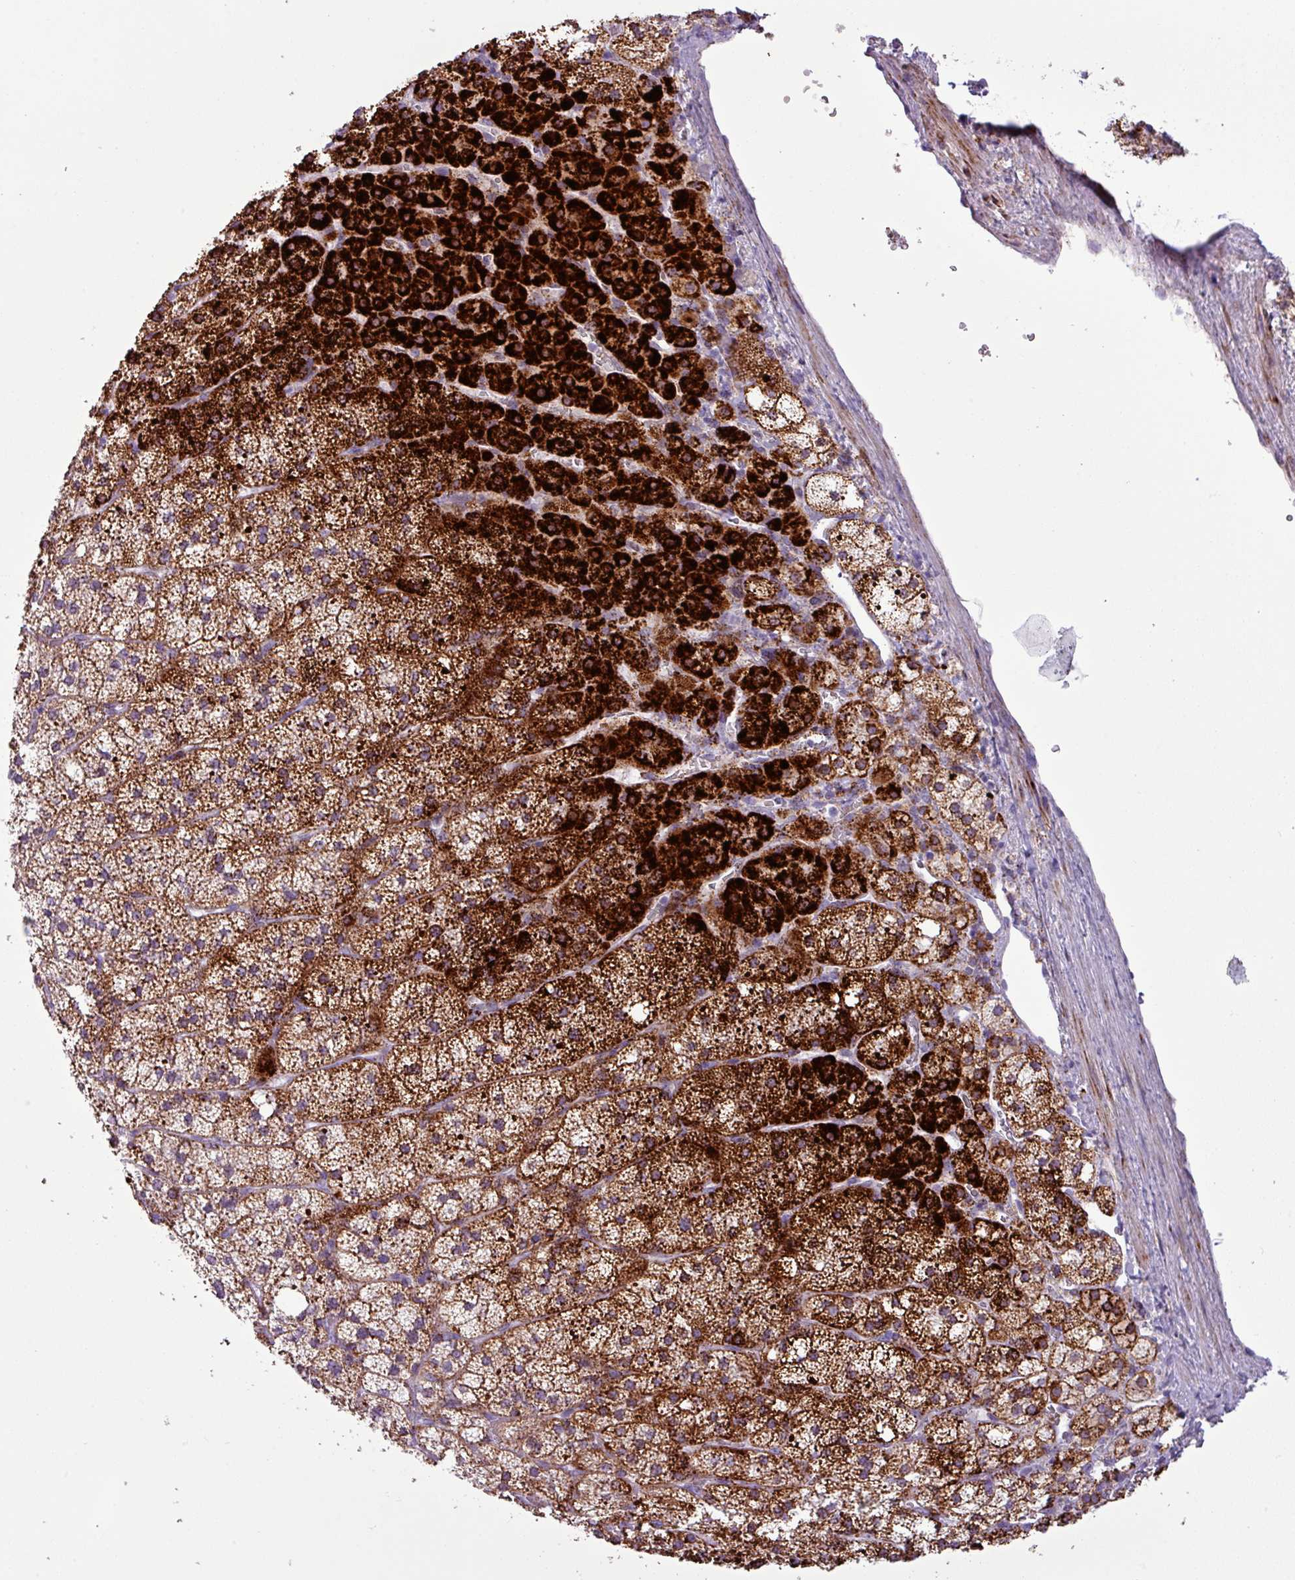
{"staining": {"intensity": "strong", "quantity": ">75%", "location": "cytoplasmic/membranous"}, "tissue": "adrenal gland", "cell_type": "Glandular cells", "image_type": "normal", "snomed": [{"axis": "morphology", "description": "Normal tissue, NOS"}, {"axis": "topography", "description": "Adrenal gland"}], "caption": "High-magnification brightfield microscopy of normal adrenal gland stained with DAB (brown) and counterstained with hematoxylin (blue). glandular cells exhibit strong cytoplasmic/membranous expression is seen in approximately>75% of cells. The staining is performed using DAB brown chromogen to label protein expression. The nuclei are counter-stained blue using hematoxylin.", "gene": "ZNF667", "patient": {"sex": "male", "age": 53}}